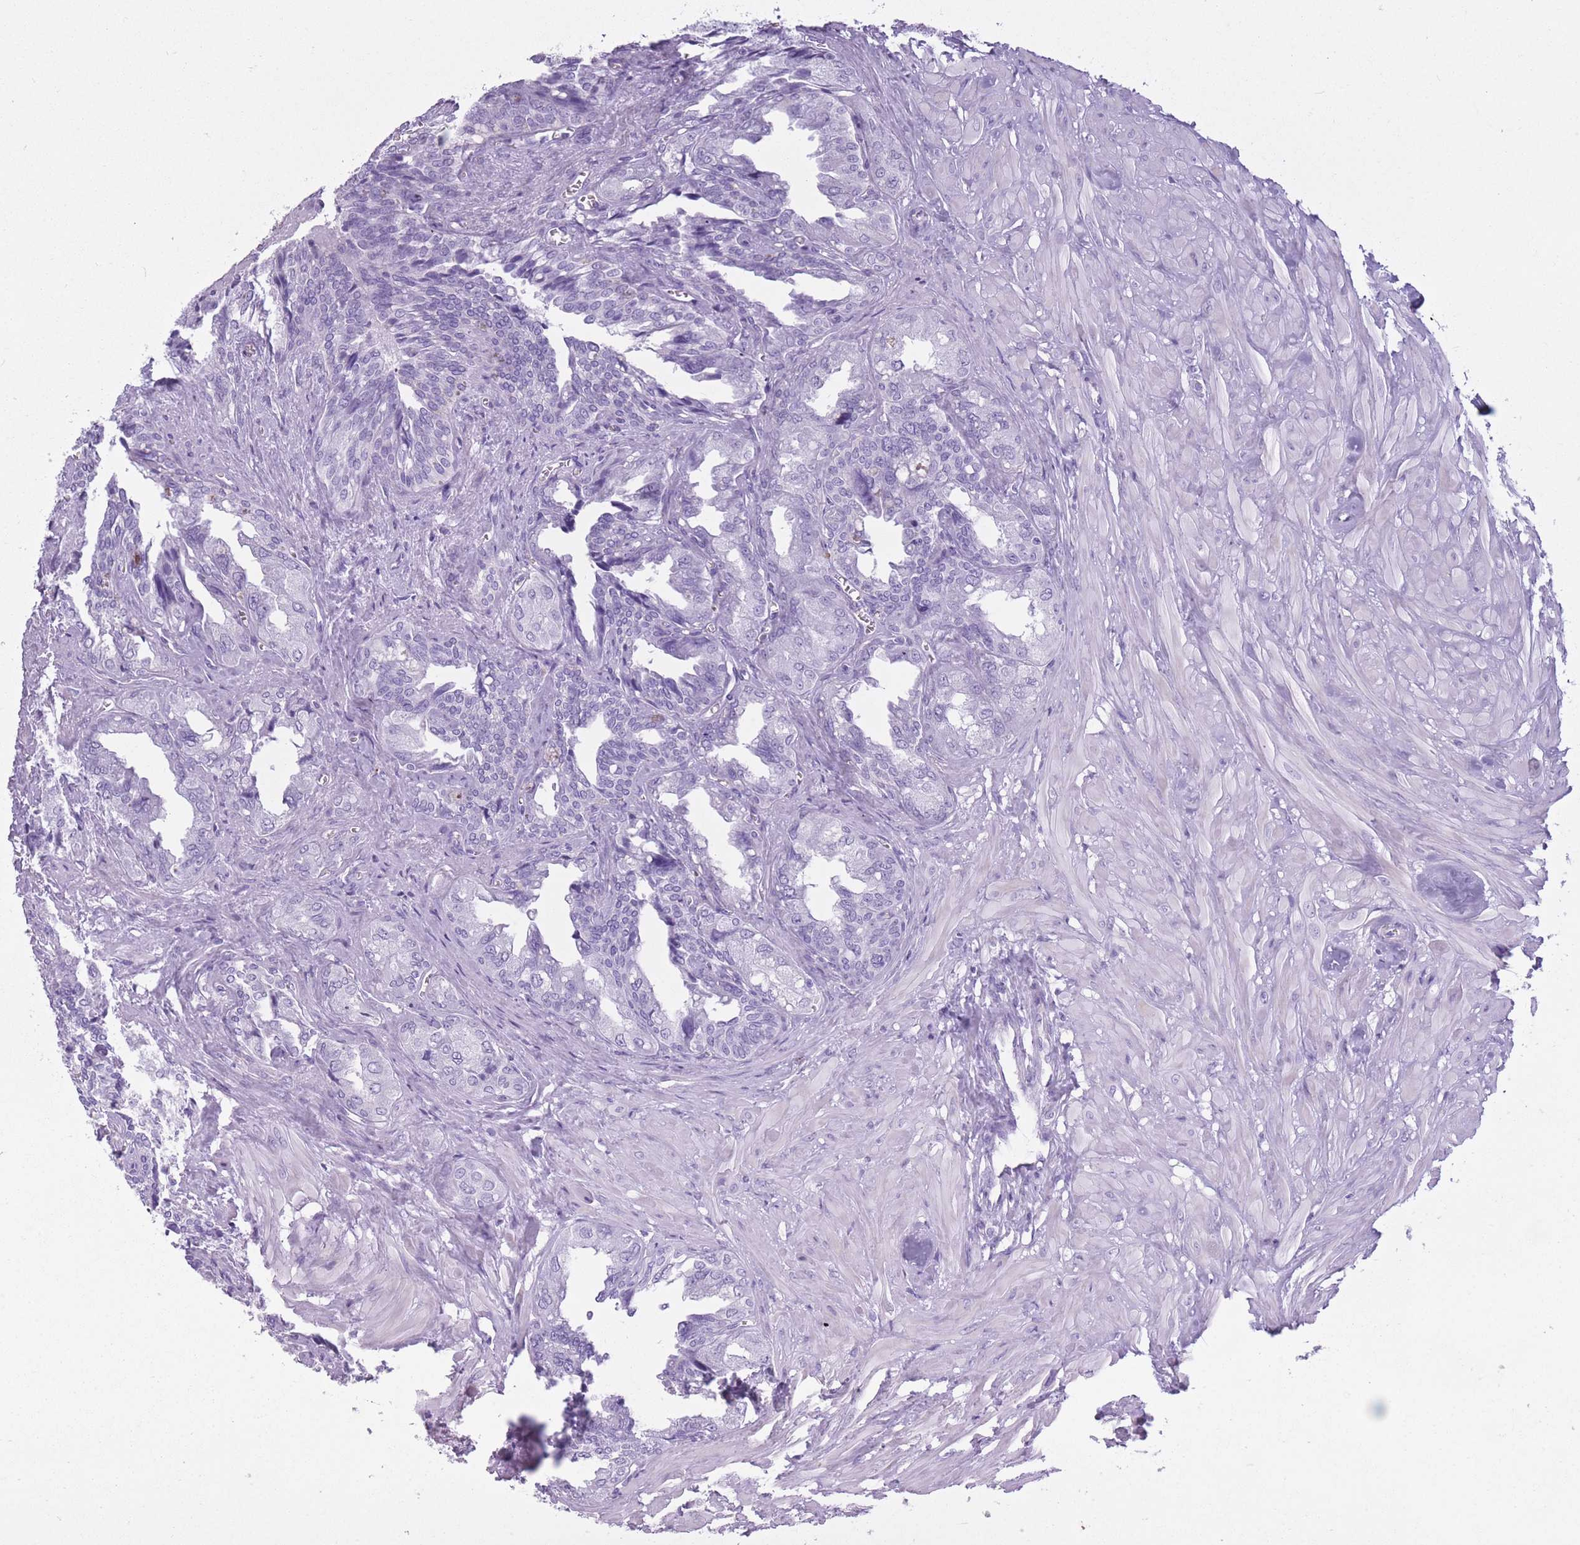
{"staining": {"intensity": "weak", "quantity": "25%-75%", "location": "cytoplasmic/membranous"}, "tissue": "seminal vesicle", "cell_type": "Glandular cells", "image_type": "normal", "snomed": [{"axis": "morphology", "description": "Normal tissue, NOS"}, {"axis": "topography", "description": "Seminal veicle"}], "caption": "Weak cytoplasmic/membranous staining is seen in about 25%-75% of glandular cells in normal seminal vesicle.", "gene": "OR7C1", "patient": {"sex": "male", "age": 67}}